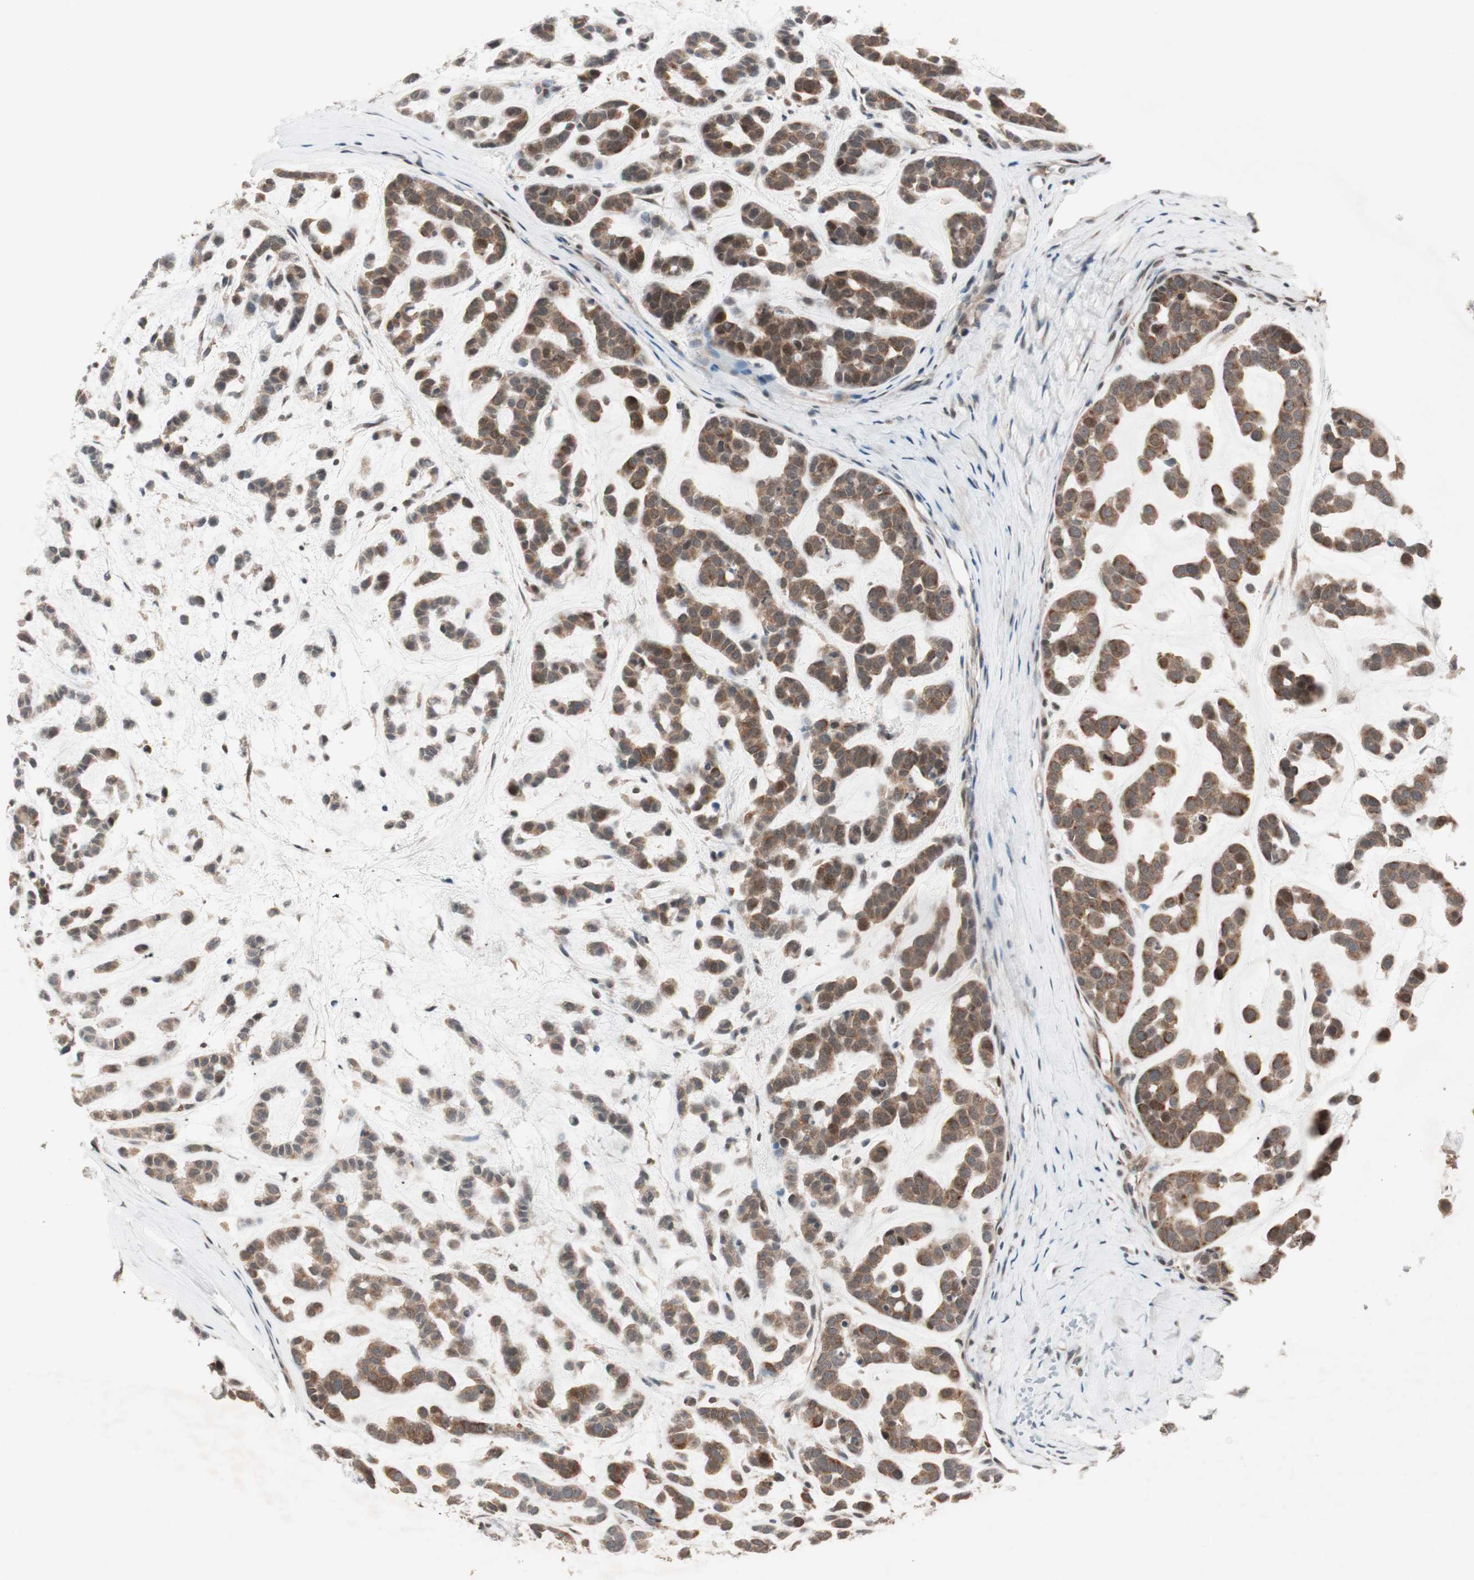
{"staining": {"intensity": "moderate", "quantity": ">75%", "location": "cytoplasmic/membranous"}, "tissue": "head and neck cancer", "cell_type": "Tumor cells", "image_type": "cancer", "snomed": [{"axis": "morphology", "description": "Adenocarcinoma, NOS"}, {"axis": "morphology", "description": "Adenoma, NOS"}, {"axis": "topography", "description": "Head-Neck"}], "caption": "An IHC image of neoplastic tissue is shown. Protein staining in brown highlights moderate cytoplasmic/membranous positivity in adenocarcinoma (head and neck) within tumor cells.", "gene": "FBXO5", "patient": {"sex": "female", "age": 55}}